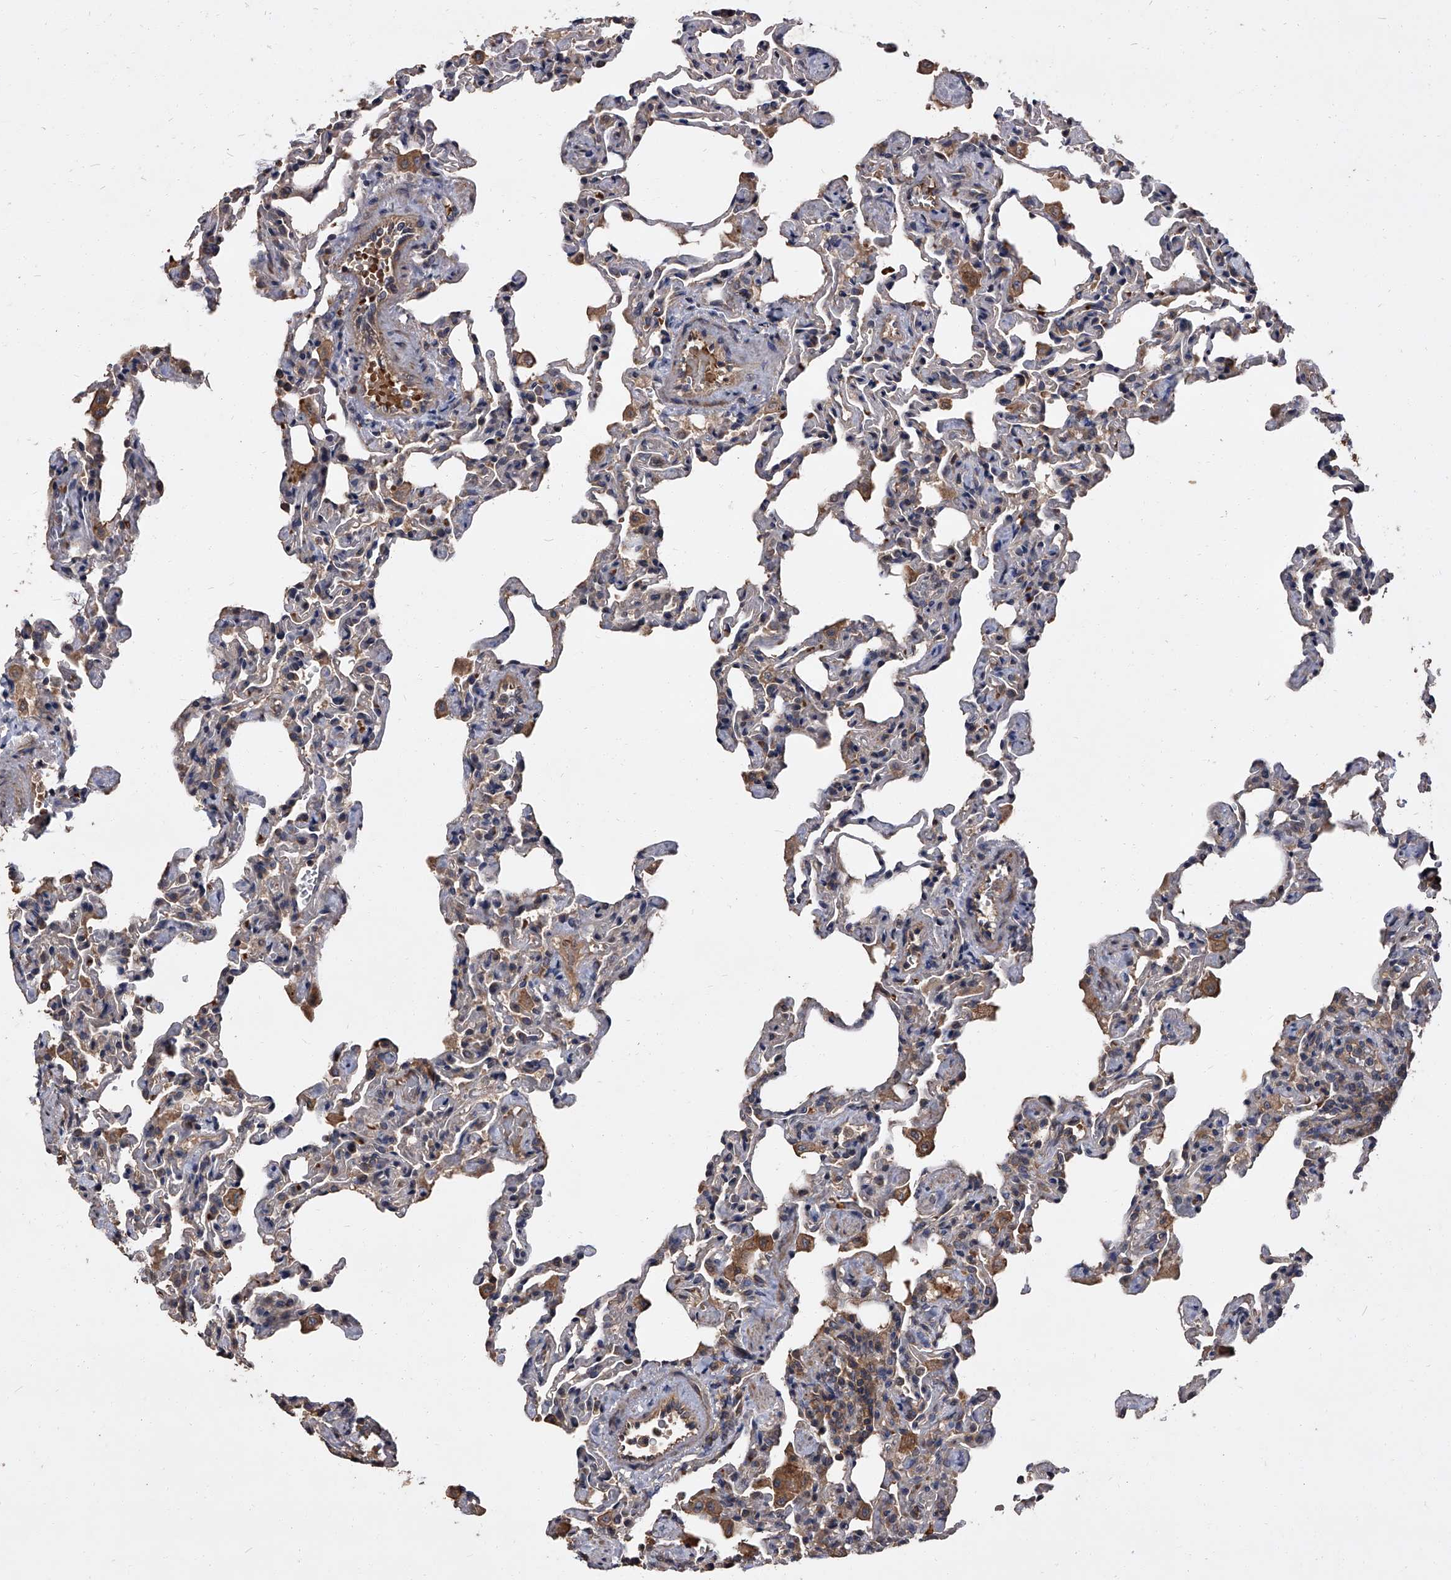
{"staining": {"intensity": "weak", "quantity": "<25%", "location": "cytoplasmic/membranous"}, "tissue": "lung", "cell_type": "Alveolar cells", "image_type": "normal", "snomed": [{"axis": "morphology", "description": "Normal tissue, NOS"}, {"axis": "topography", "description": "Lung"}], "caption": "This is an immunohistochemistry (IHC) histopathology image of normal lung. There is no staining in alveolar cells.", "gene": "STK36", "patient": {"sex": "male", "age": 20}}